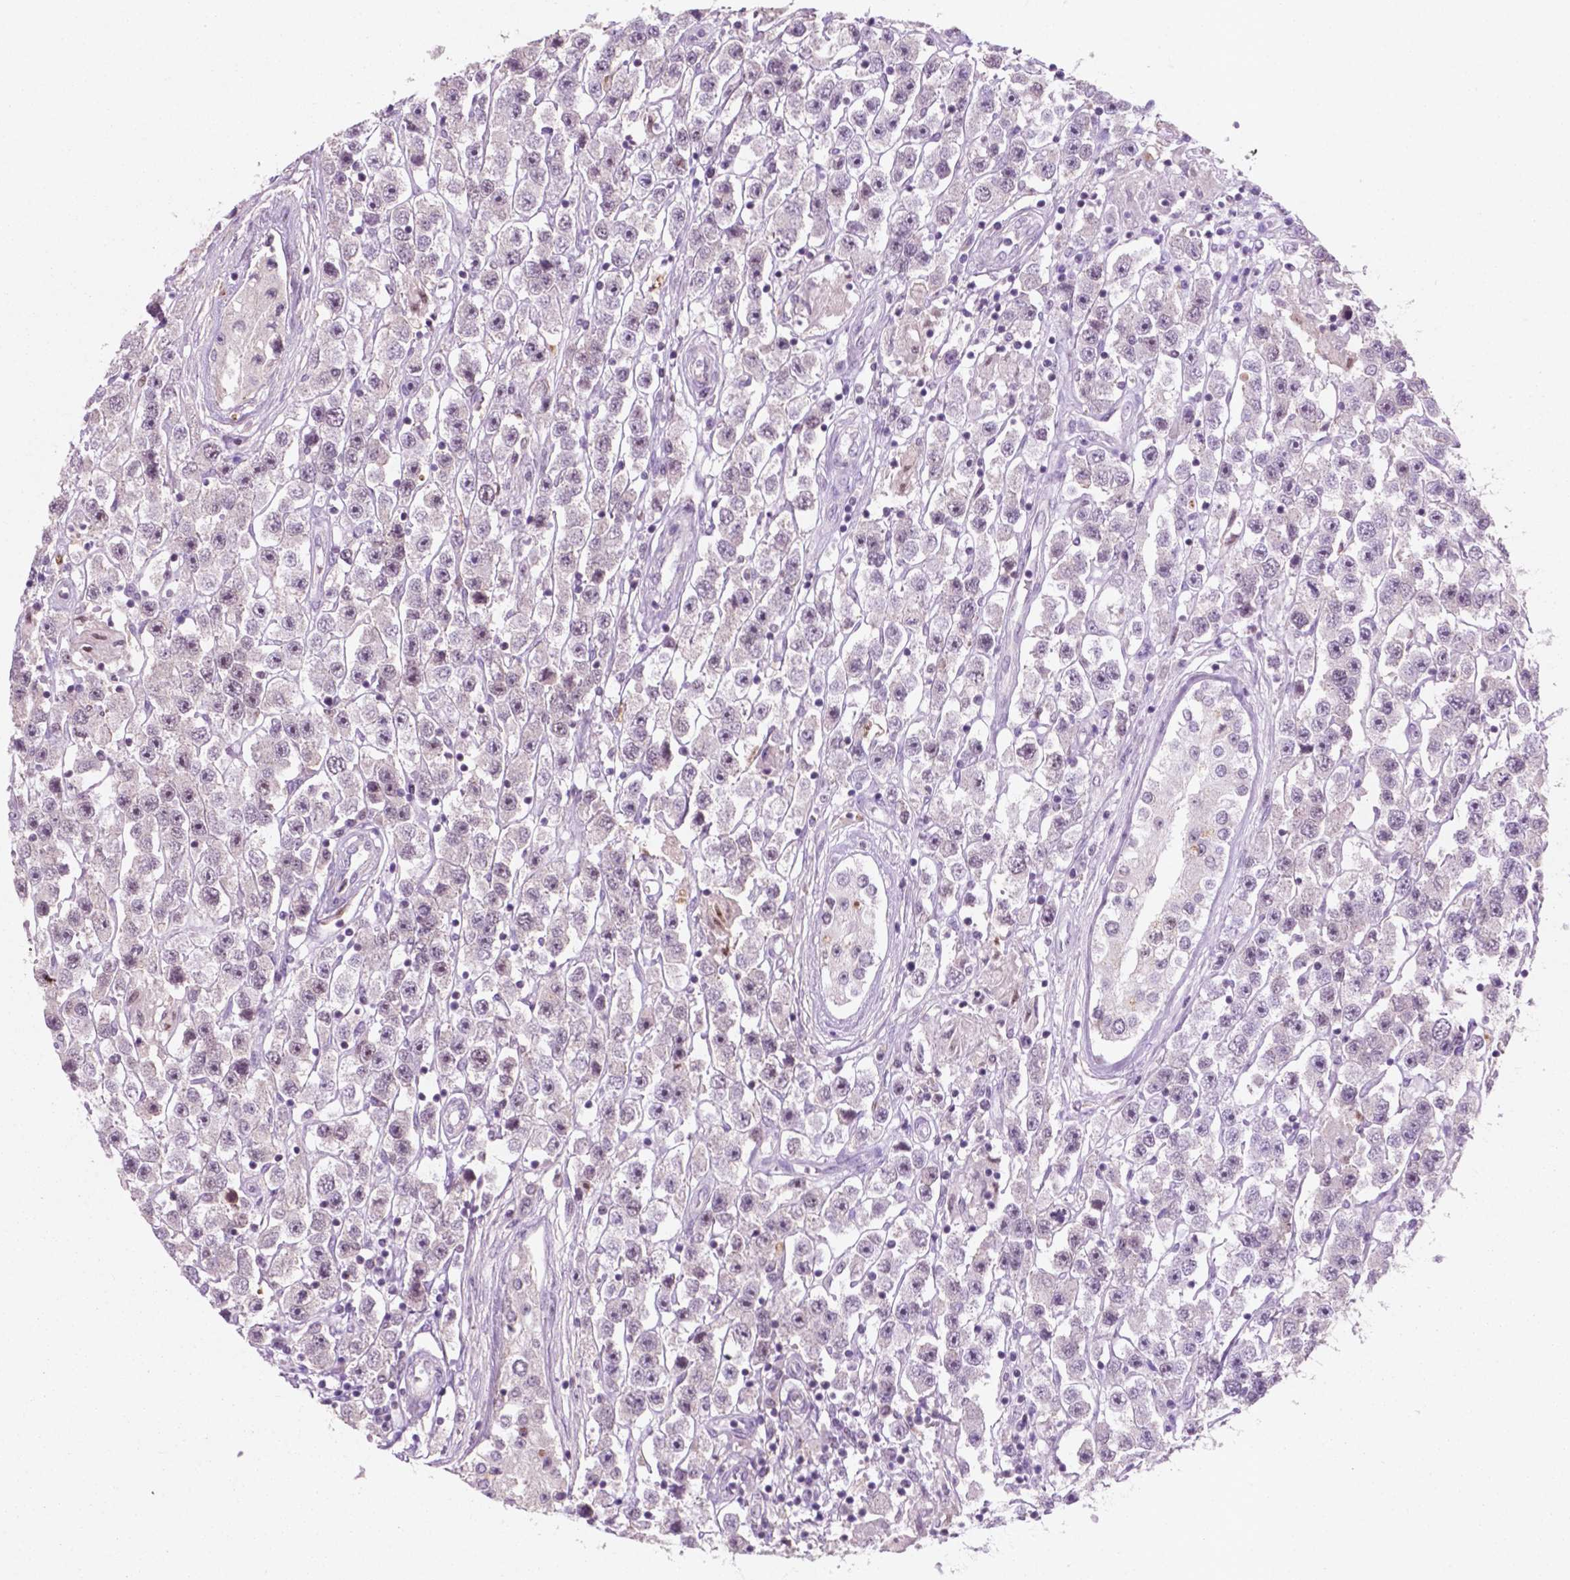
{"staining": {"intensity": "weak", "quantity": "<25%", "location": "nuclear"}, "tissue": "testis cancer", "cell_type": "Tumor cells", "image_type": "cancer", "snomed": [{"axis": "morphology", "description": "Seminoma, NOS"}, {"axis": "topography", "description": "Testis"}], "caption": "DAB (3,3'-diaminobenzidine) immunohistochemical staining of seminoma (testis) displays no significant expression in tumor cells. (DAB immunohistochemistry (IHC) visualized using brightfield microscopy, high magnification).", "gene": "CTR9", "patient": {"sex": "male", "age": 45}}